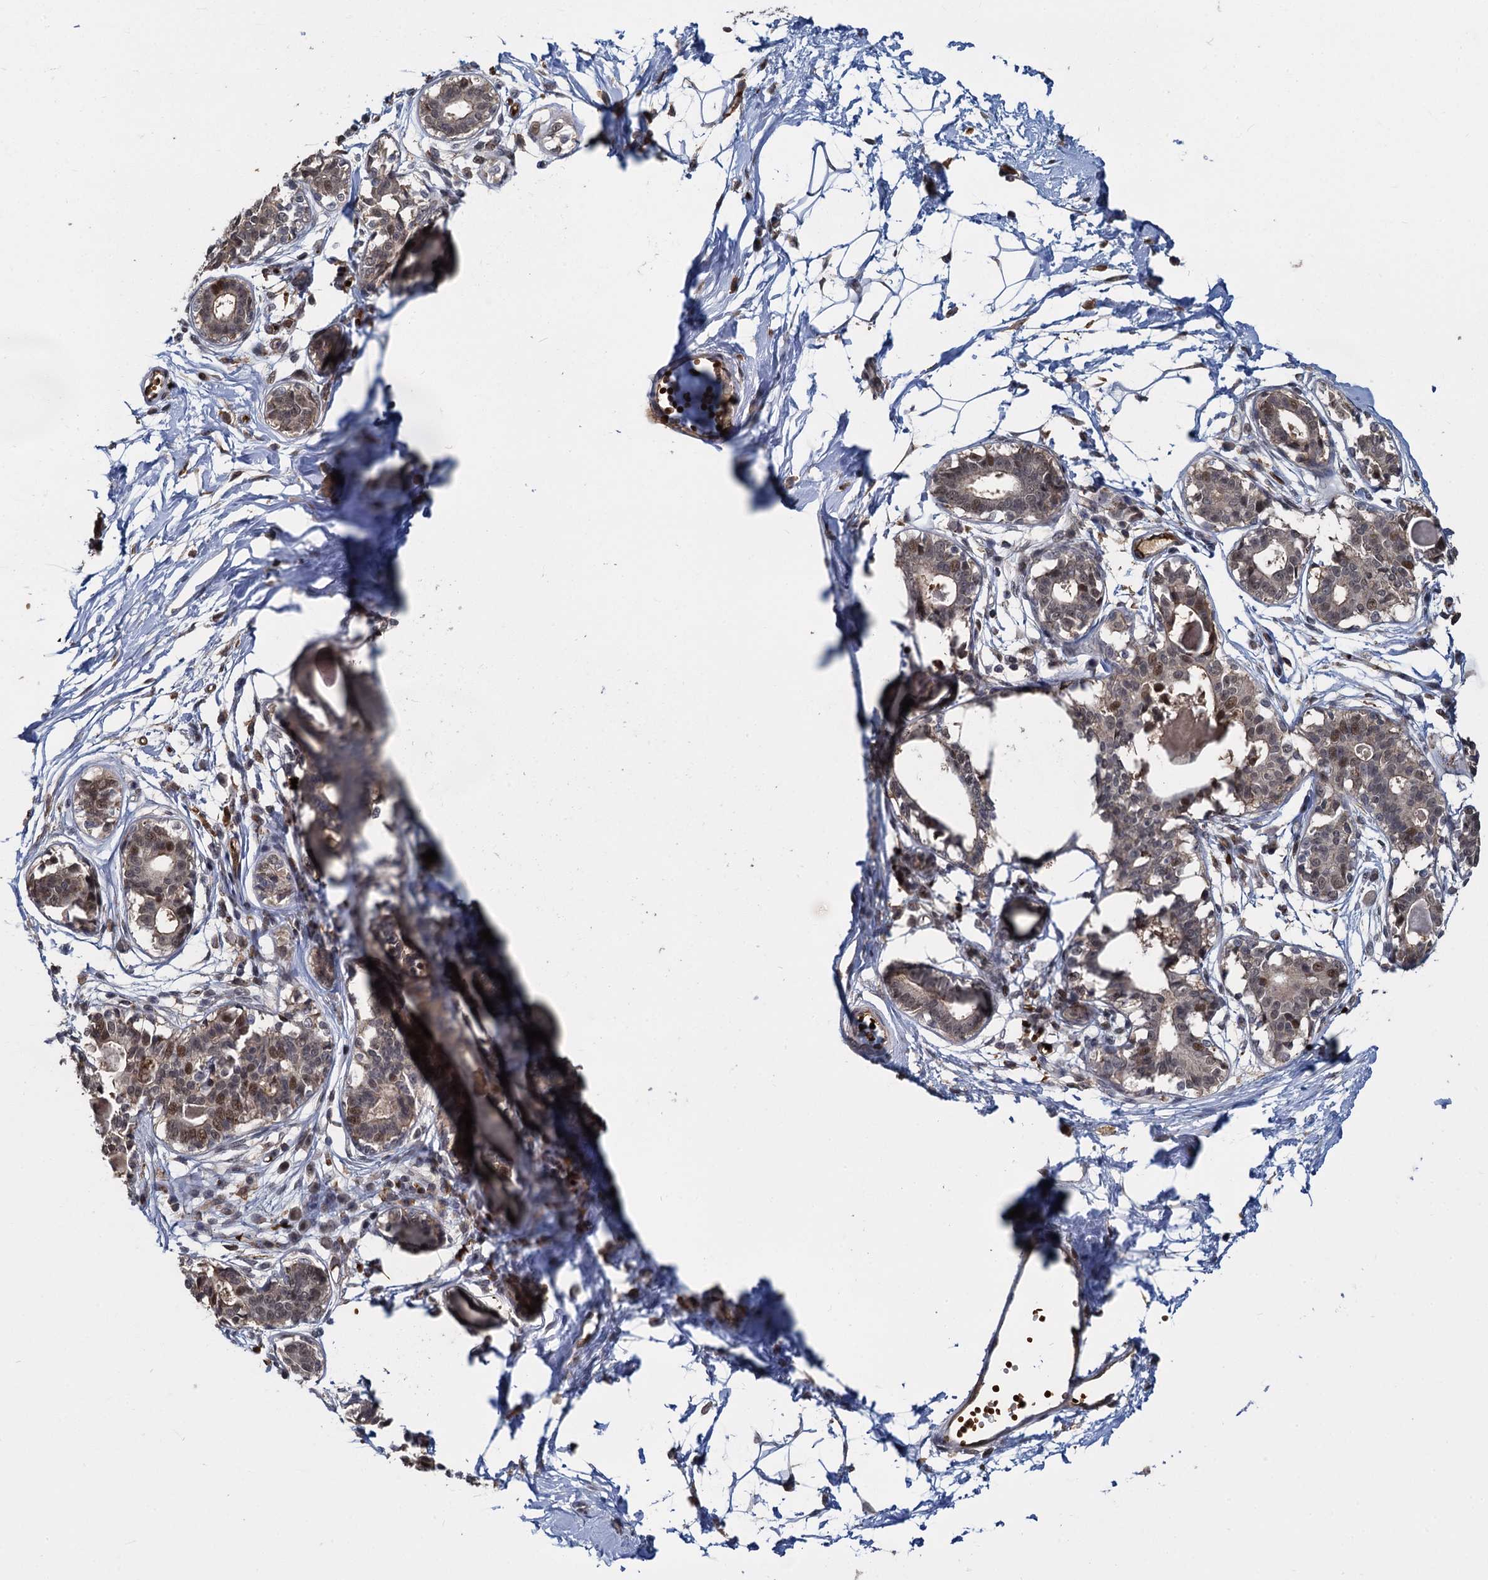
{"staining": {"intensity": "moderate", "quantity": "<25%", "location": "nuclear"}, "tissue": "breast", "cell_type": "Adipocytes", "image_type": "normal", "snomed": [{"axis": "morphology", "description": "Normal tissue, NOS"}, {"axis": "topography", "description": "Breast"}], "caption": "Immunohistochemical staining of benign breast shows <25% levels of moderate nuclear protein expression in approximately <25% of adipocytes.", "gene": "FANCI", "patient": {"sex": "female", "age": 45}}